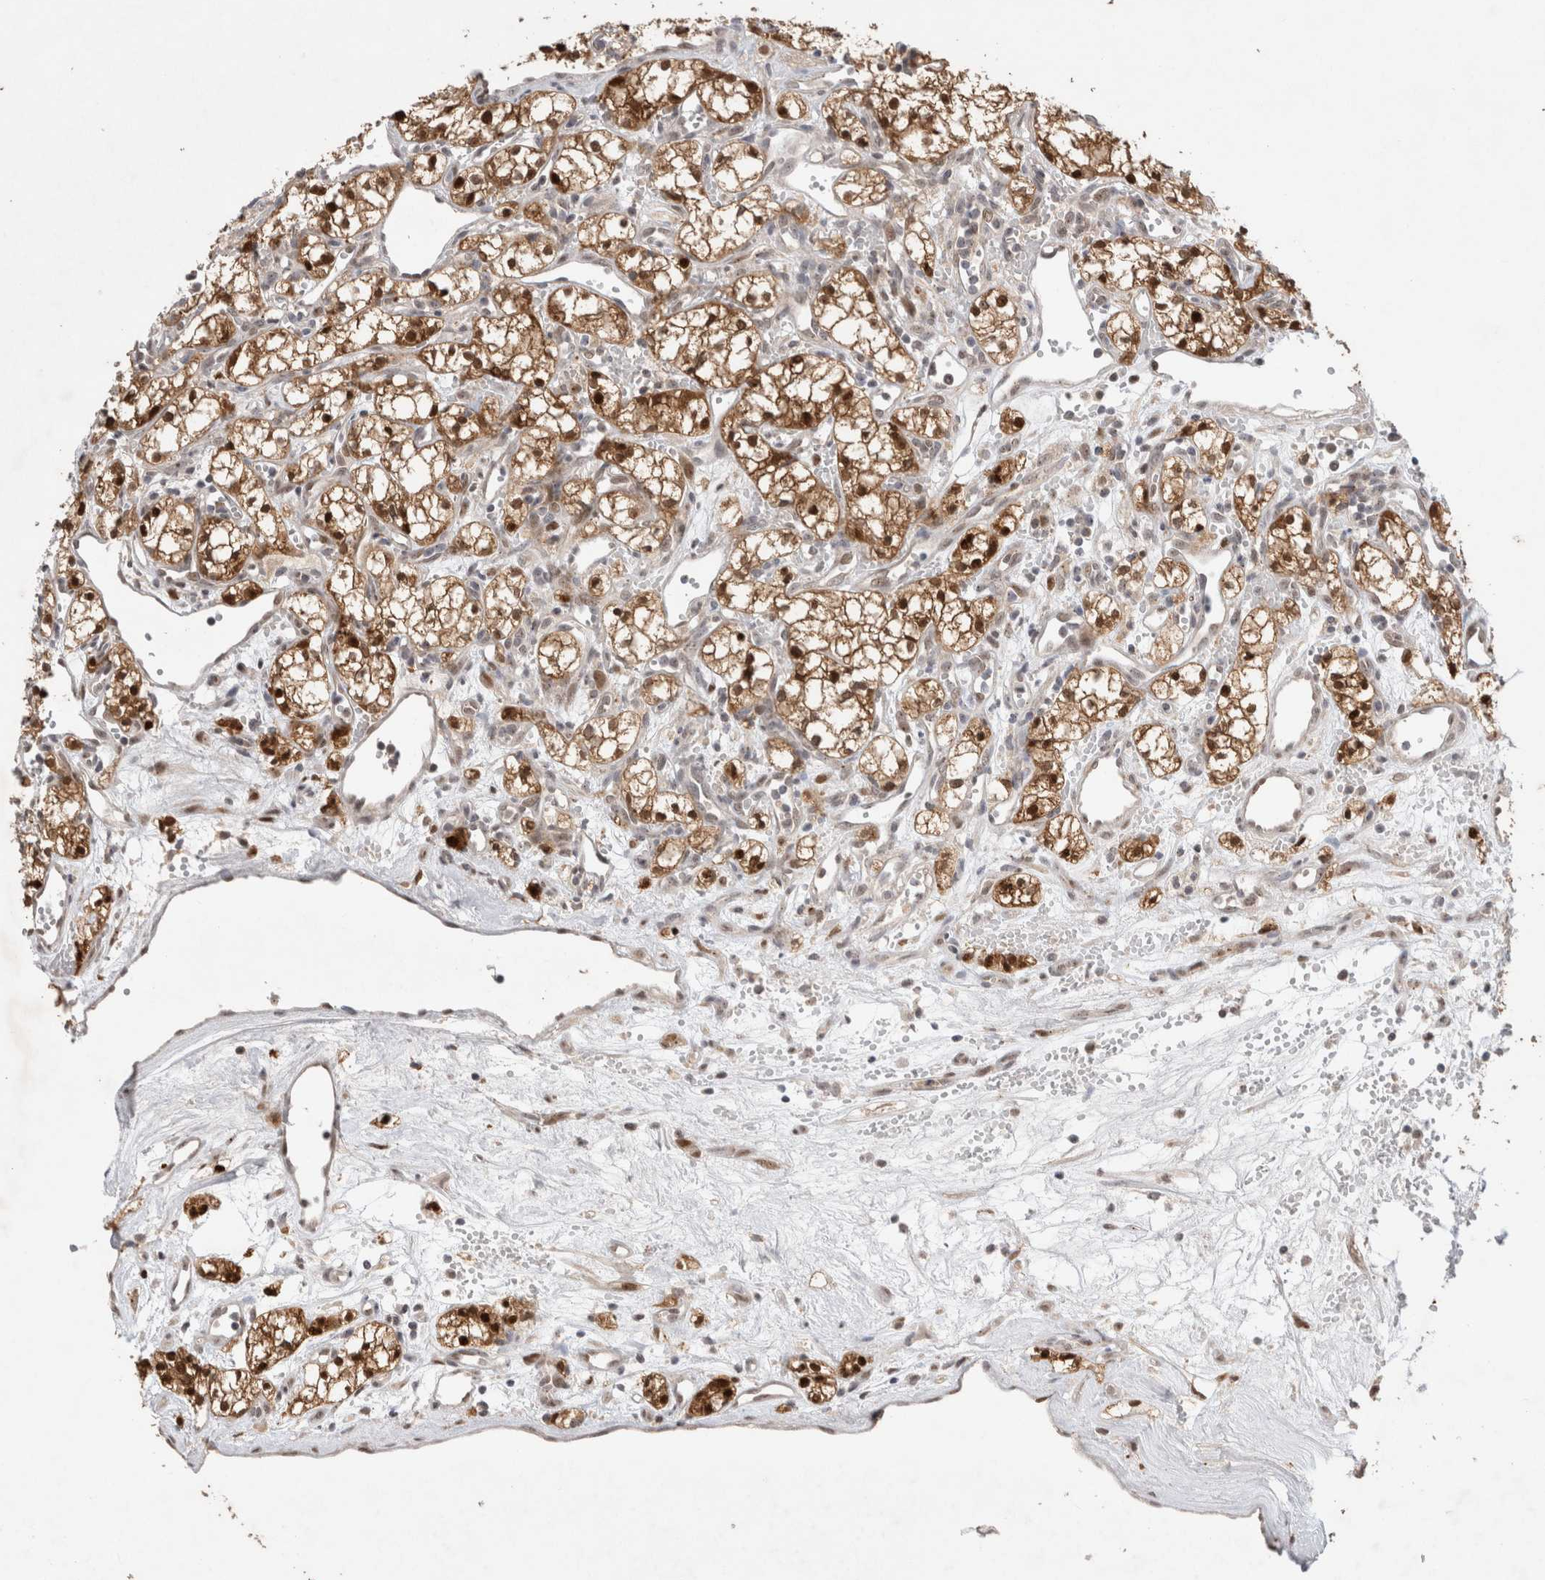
{"staining": {"intensity": "moderate", "quantity": ">75%", "location": "cytoplasmic/membranous,nuclear"}, "tissue": "renal cancer", "cell_type": "Tumor cells", "image_type": "cancer", "snomed": [{"axis": "morphology", "description": "Adenocarcinoma, NOS"}, {"axis": "topography", "description": "Kidney"}], "caption": "DAB (3,3'-diaminobenzidine) immunohistochemical staining of human renal cancer shows moderate cytoplasmic/membranous and nuclear protein positivity in approximately >75% of tumor cells.", "gene": "SLC29A1", "patient": {"sex": "male", "age": 59}}